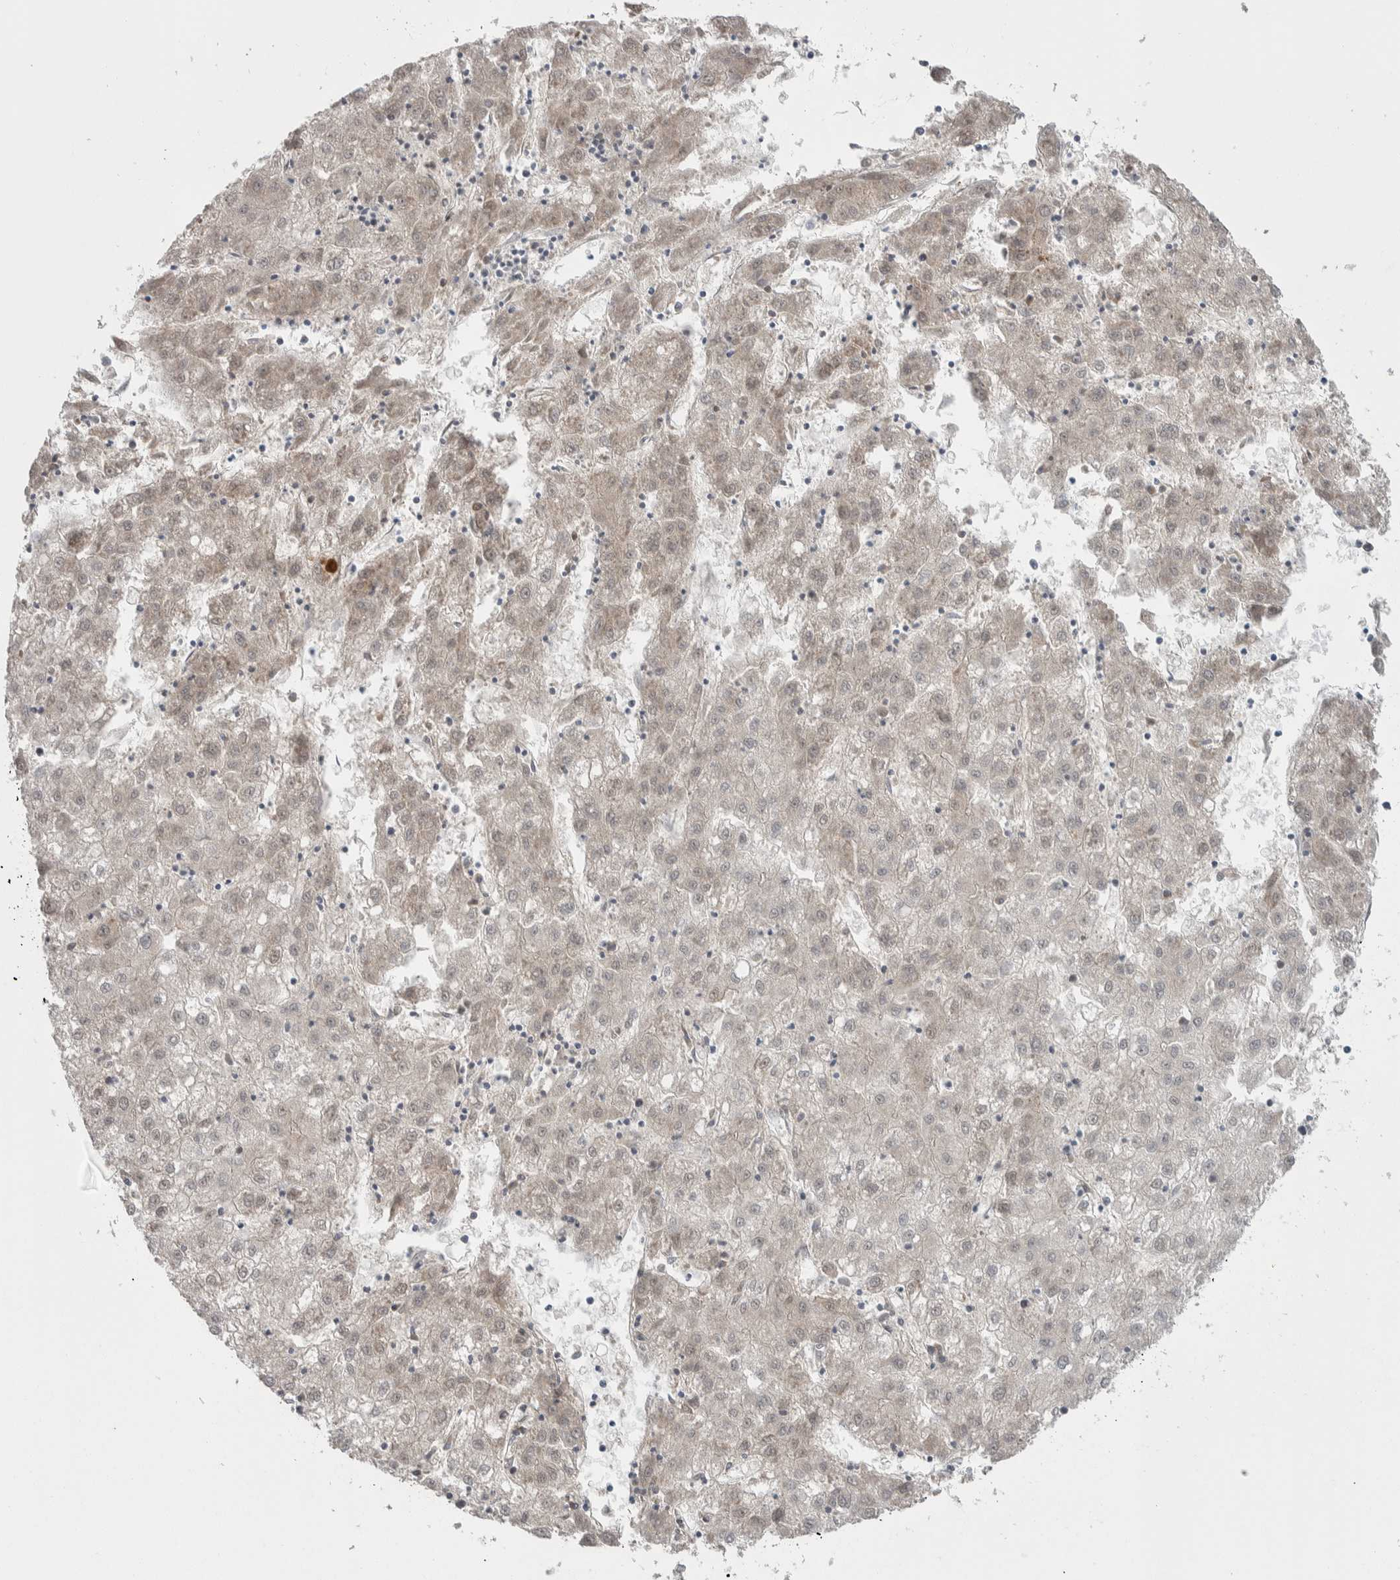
{"staining": {"intensity": "weak", "quantity": ">75%", "location": "cytoplasmic/membranous"}, "tissue": "liver cancer", "cell_type": "Tumor cells", "image_type": "cancer", "snomed": [{"axis": "morphology", "description": "Carcinoma, Hepatocellular, NOS"}, {"axis": "topography", "description": "Liver"}], "caption": "Protein expression analysis of hepatocellular carcinoma (liver) displays weak cytoplasmic/membranous staining in about >75% of tumor cells.", "gene": "GPHN", "patient": {"sex": "male", "age": 72}}